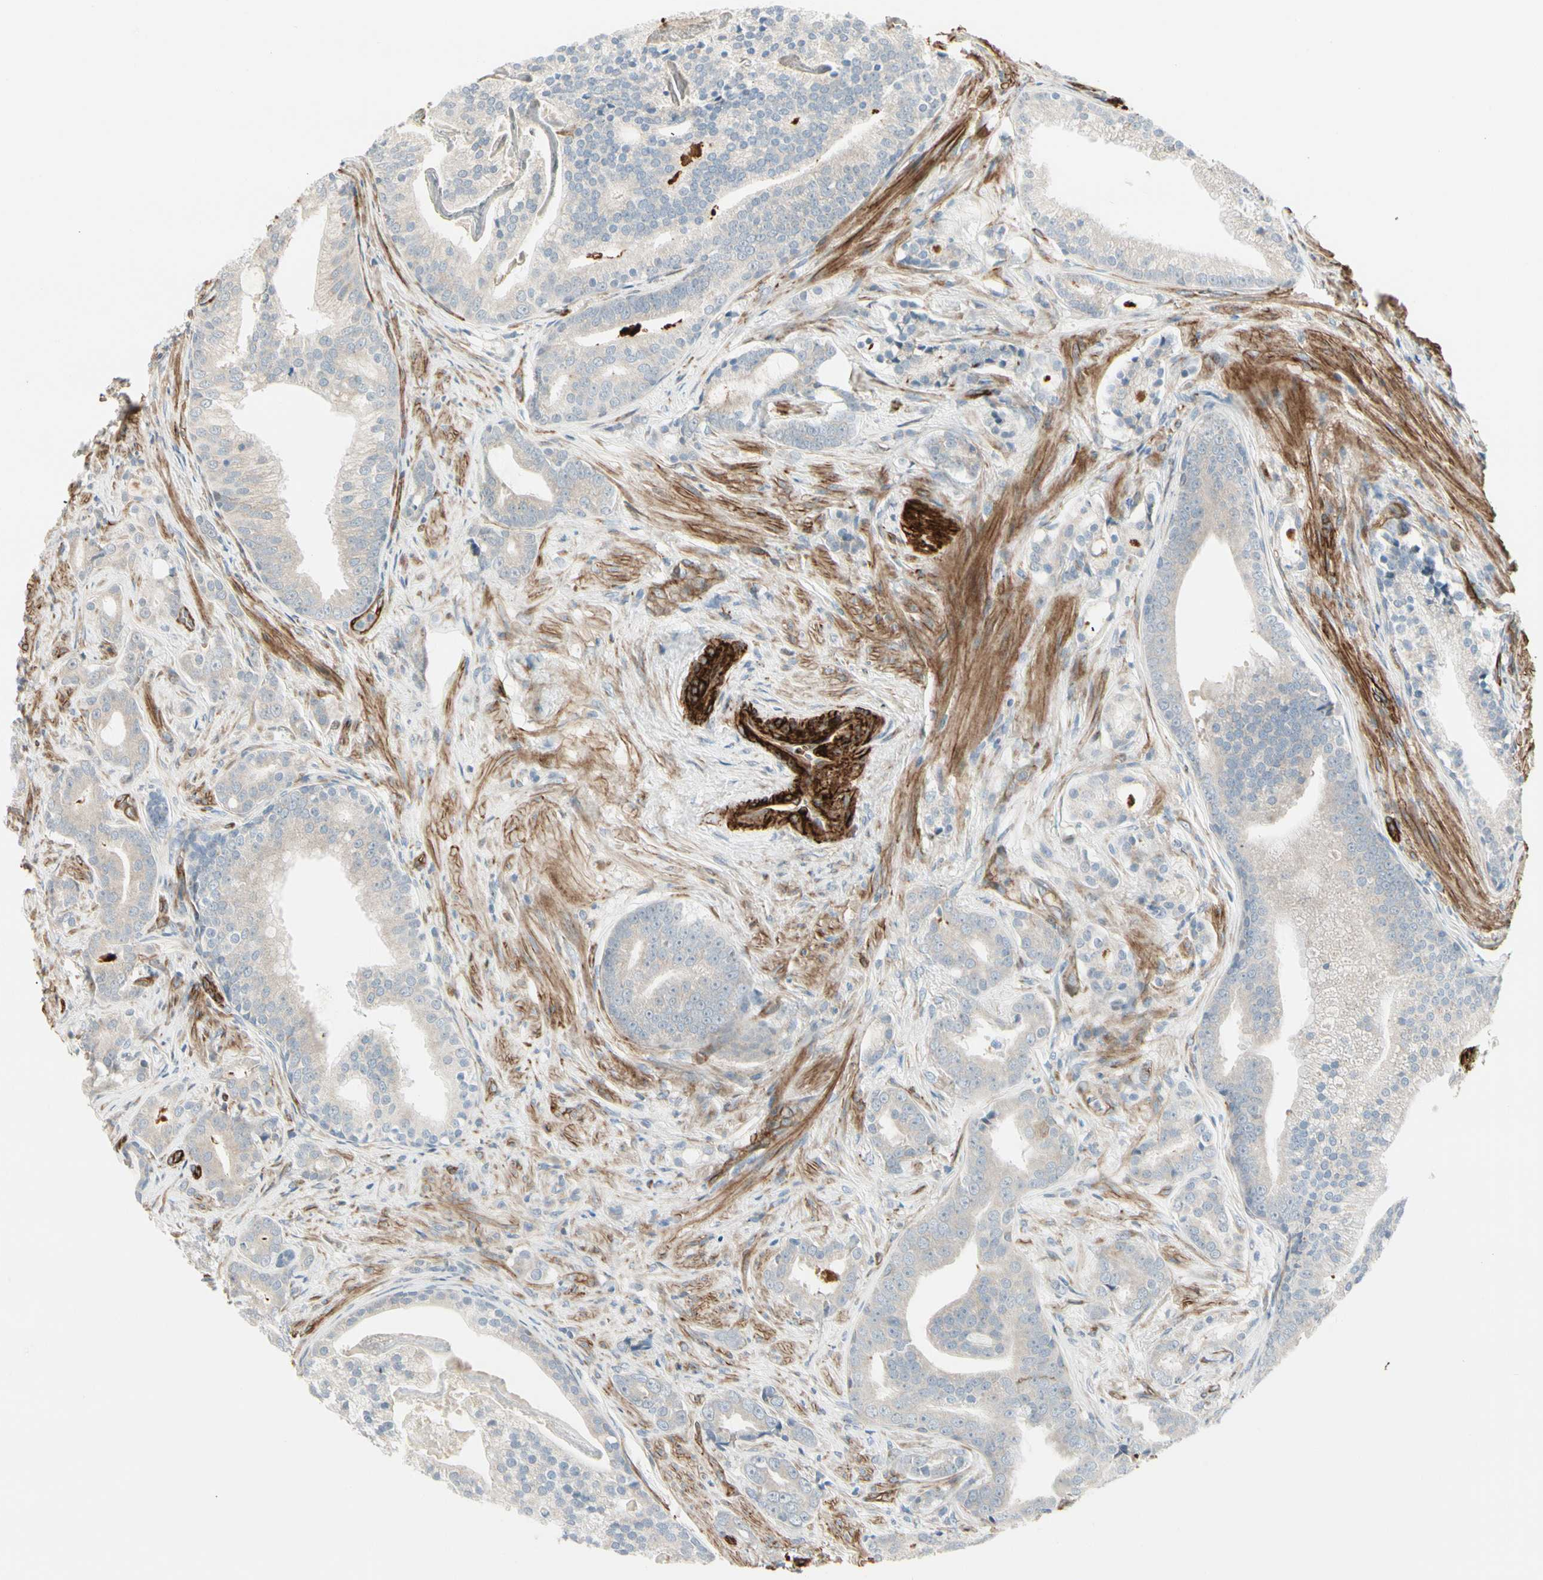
{"staining": {"intensity": "negative", "quantity": "none", "location": "none"}, "tissue": "prostate cancer", "cell_type": "Tumor cells", "image_type": "cancer", "snomed": [{"axis": "morphology", "description": "Adenocarcinoma, Low grade"}, {"axis": "topography", "description": "Prostate"}], "caption": "Prostate cancer (low-grade adenocarcinoma) stained for a protein using immunohistochemistry (IHC) reveals no staining tumor cells.", "gene": "MCAM", "patient": {"sex": "male", "age": 58}}